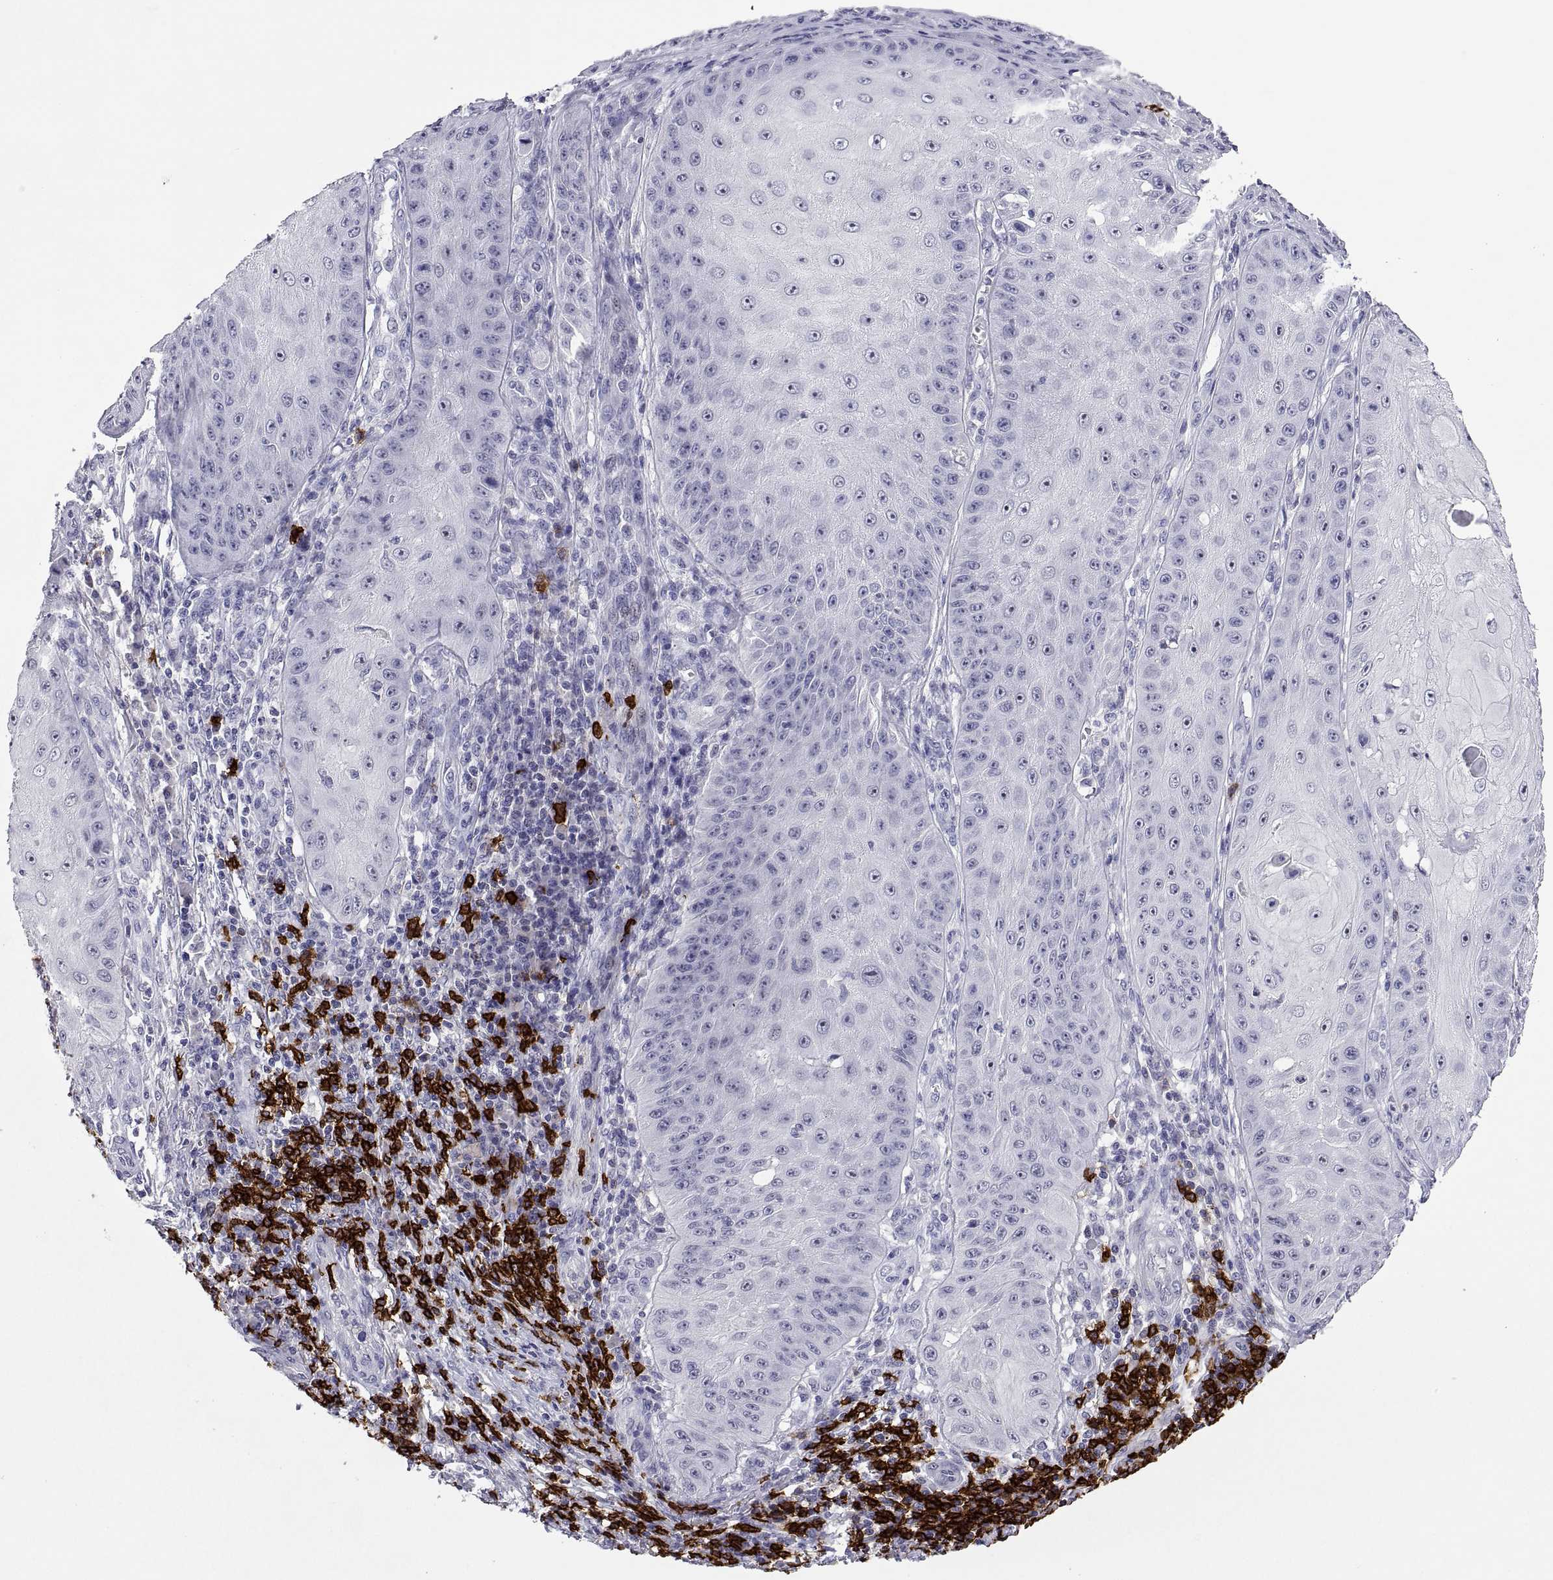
{"staining": {"intensity": "negative", "quantity": "none", "location": "none"}, "tissue": "skin cancer", "cell_type": "Tumor cells", "image_type": "cancer", "snomed": [{"axis": "morphology", "description": "Squamous cell carcinoma, NOS"}, {"axis": "topography", "description": "Skin"}], "caption": "Tumor cells are negative for brown protein staining in skin squamous cell carcinoma.", "gene": "MS4A1", "patient": {"sex": "male", "age": 70}}